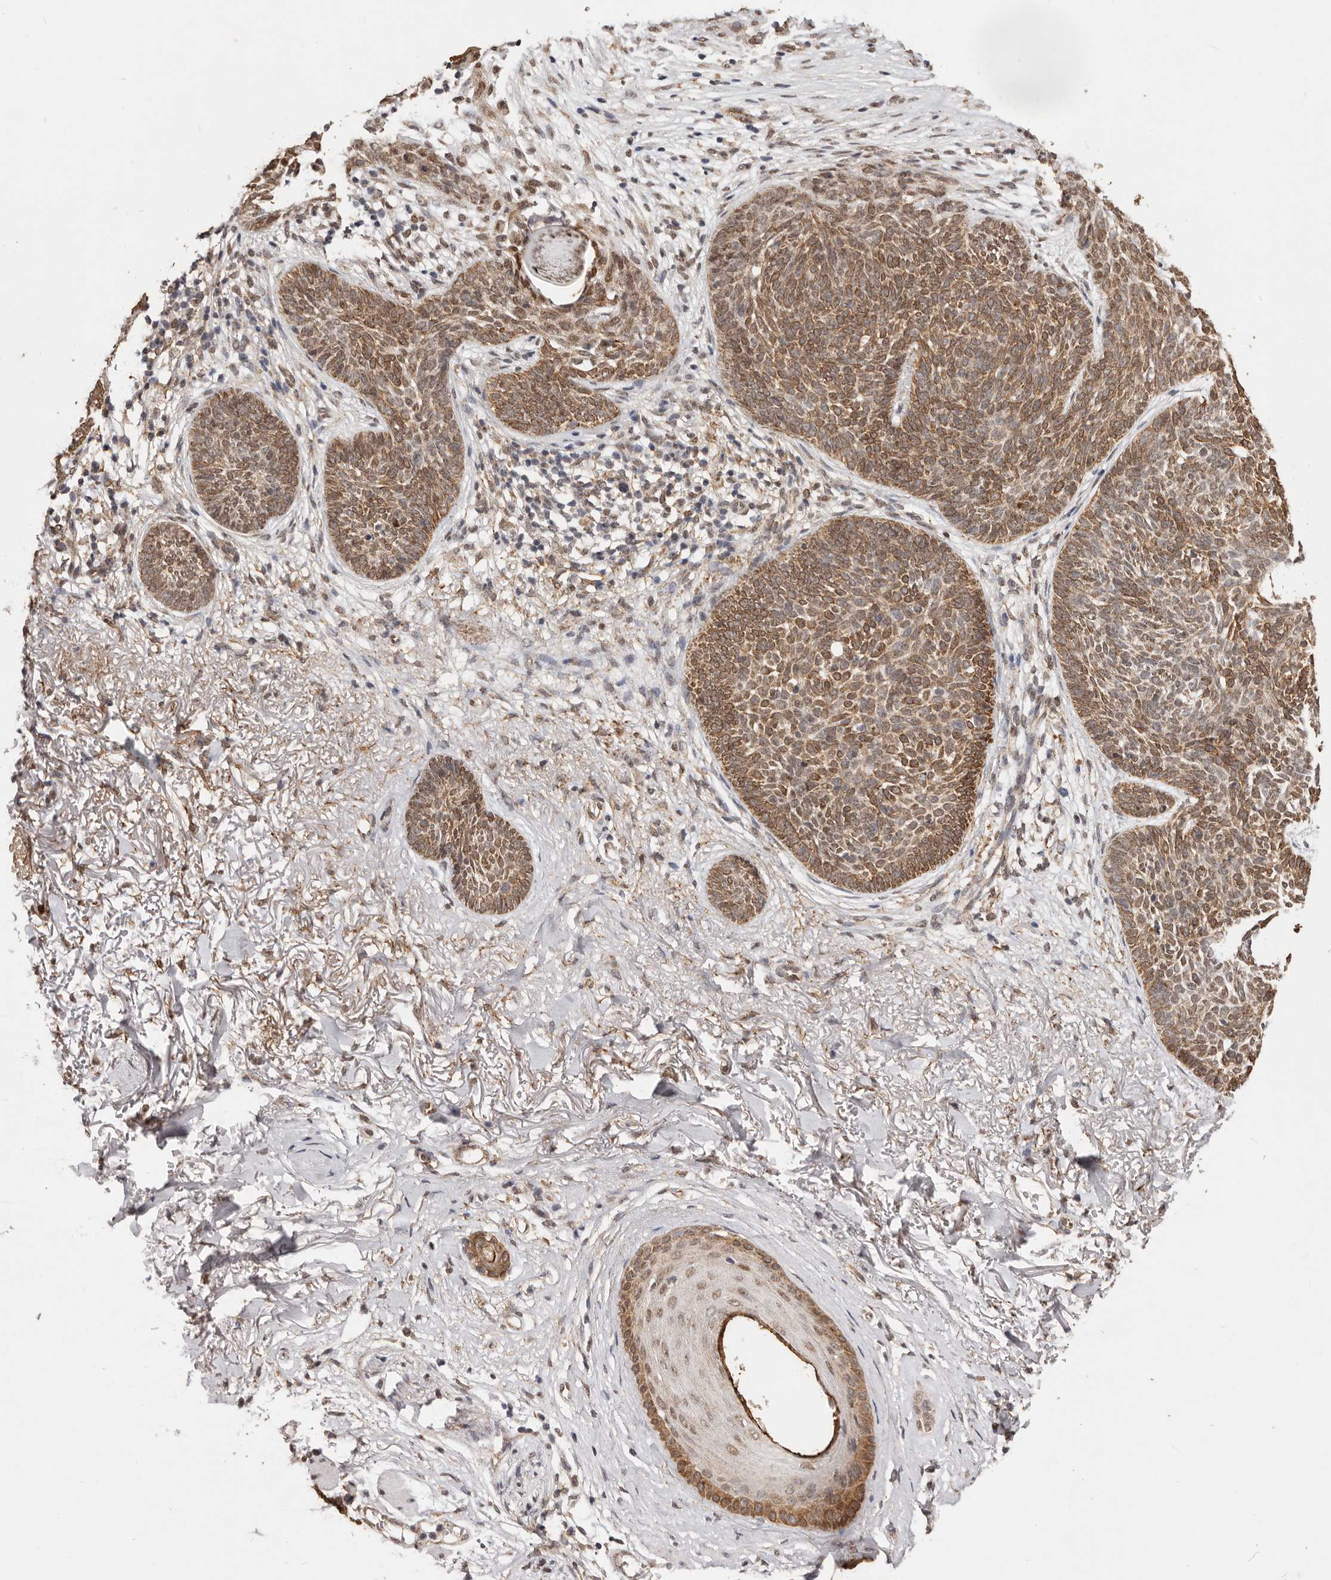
{"staining": {"intensity": "moderate", "quantity": ">75%", "location": "cytoplasmic/membranous,nuclear"}, "tissue": "skin cancer", "cell_type": "Tumor cells", "image_type": "cancer", "snomed": [{"axis": "morphology", "description": "Basal cell carcinoma"}, {"axis": "topography", "description": "Skin"}], "caption": "An image of skin basal cell carcinoma stained for a protein displays moderate cytoplasmic/membranous and nuclear brown staining in tumor cells.", "gene": "RPS6KA5", "patient": {"sex": "female", "age": 70}}